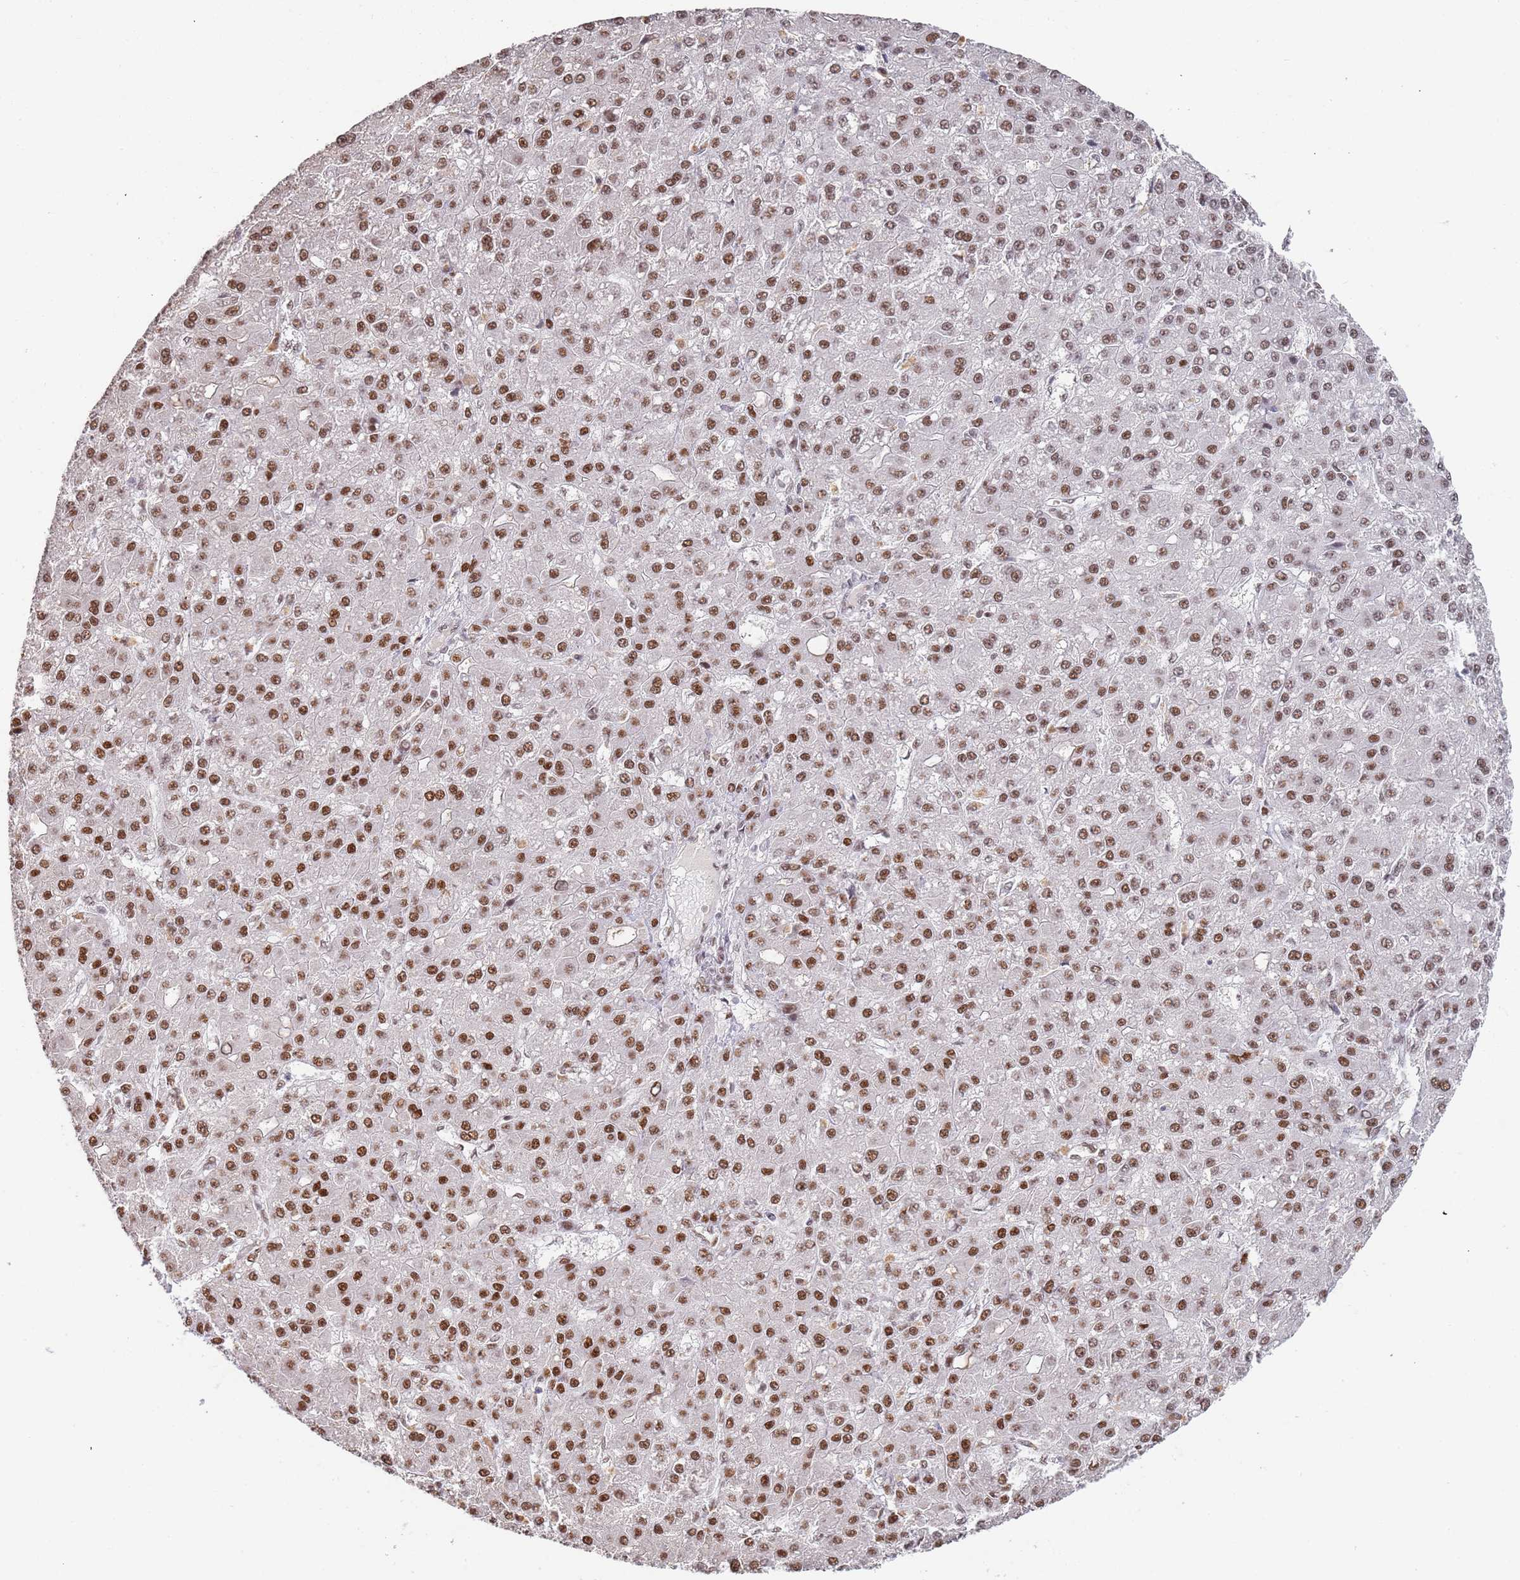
{"staining": {"intensity": "moderate", "quantity": ">75%", "location": "nuclear"}, "tissue": "liver cancer", "cell_type": "Tumor cells", "image_type": "cancer", "snomed": [{"axis": "morphology", "description": "Carcinoma, Hepatocellular, NOS"}, {"axis": "topography", "description": "Liver"}], "caption": "IHC image of hepatocellular carcinoma (liver) stained for a protein (brown), which demonstrates medium levels of moderate nuclear positivity in about >75% of tumor cells.", "gene": "AKAP8L", "patient": {"sex": "male", "age": 67}}